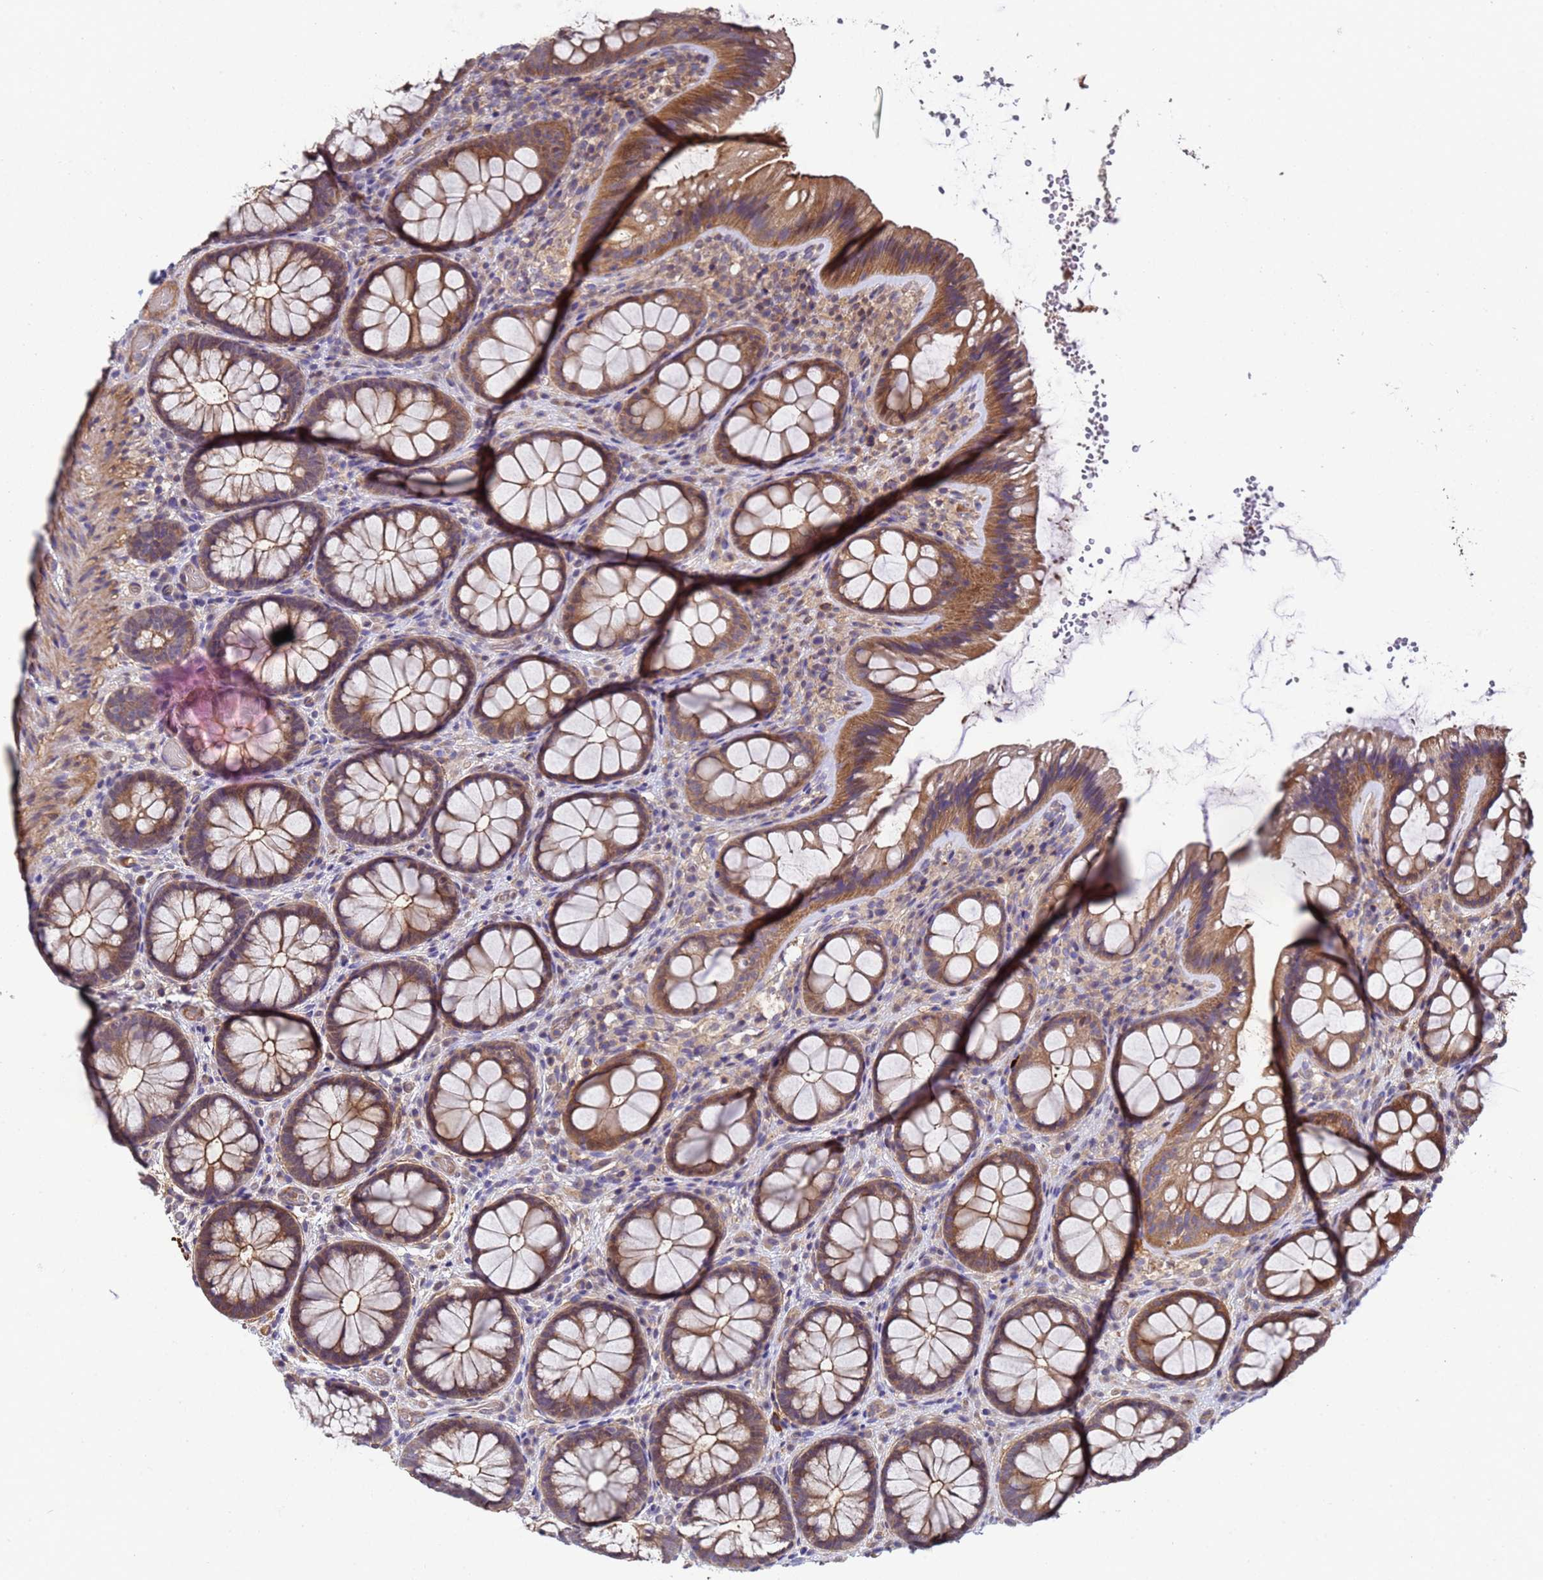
{"staining": {"intensity": "moderate", "quantity": ">75%", "location": "cytoplasmic/membranous"}, "tissue": "colon", "cell_type": "Endothelial cells", "image_type": "normal", "snomed": [{"axis": "morphology", "description": "Normal tissue, NOS"}, {"axis": "topography", "description": "Colon"}], "caption": "High-magnification brightfield microscopy of benign colon stained with DAB (3,3'-diaminobenzidine) (brown) and counterstained with hematoxylin (blue). endothelial cells exhibit moderate cytoplasmic/membranous positivity is present in approximately>75% of cells.", "gene": "GSTCD", "patient": {"sex": "male", "age": 46}}